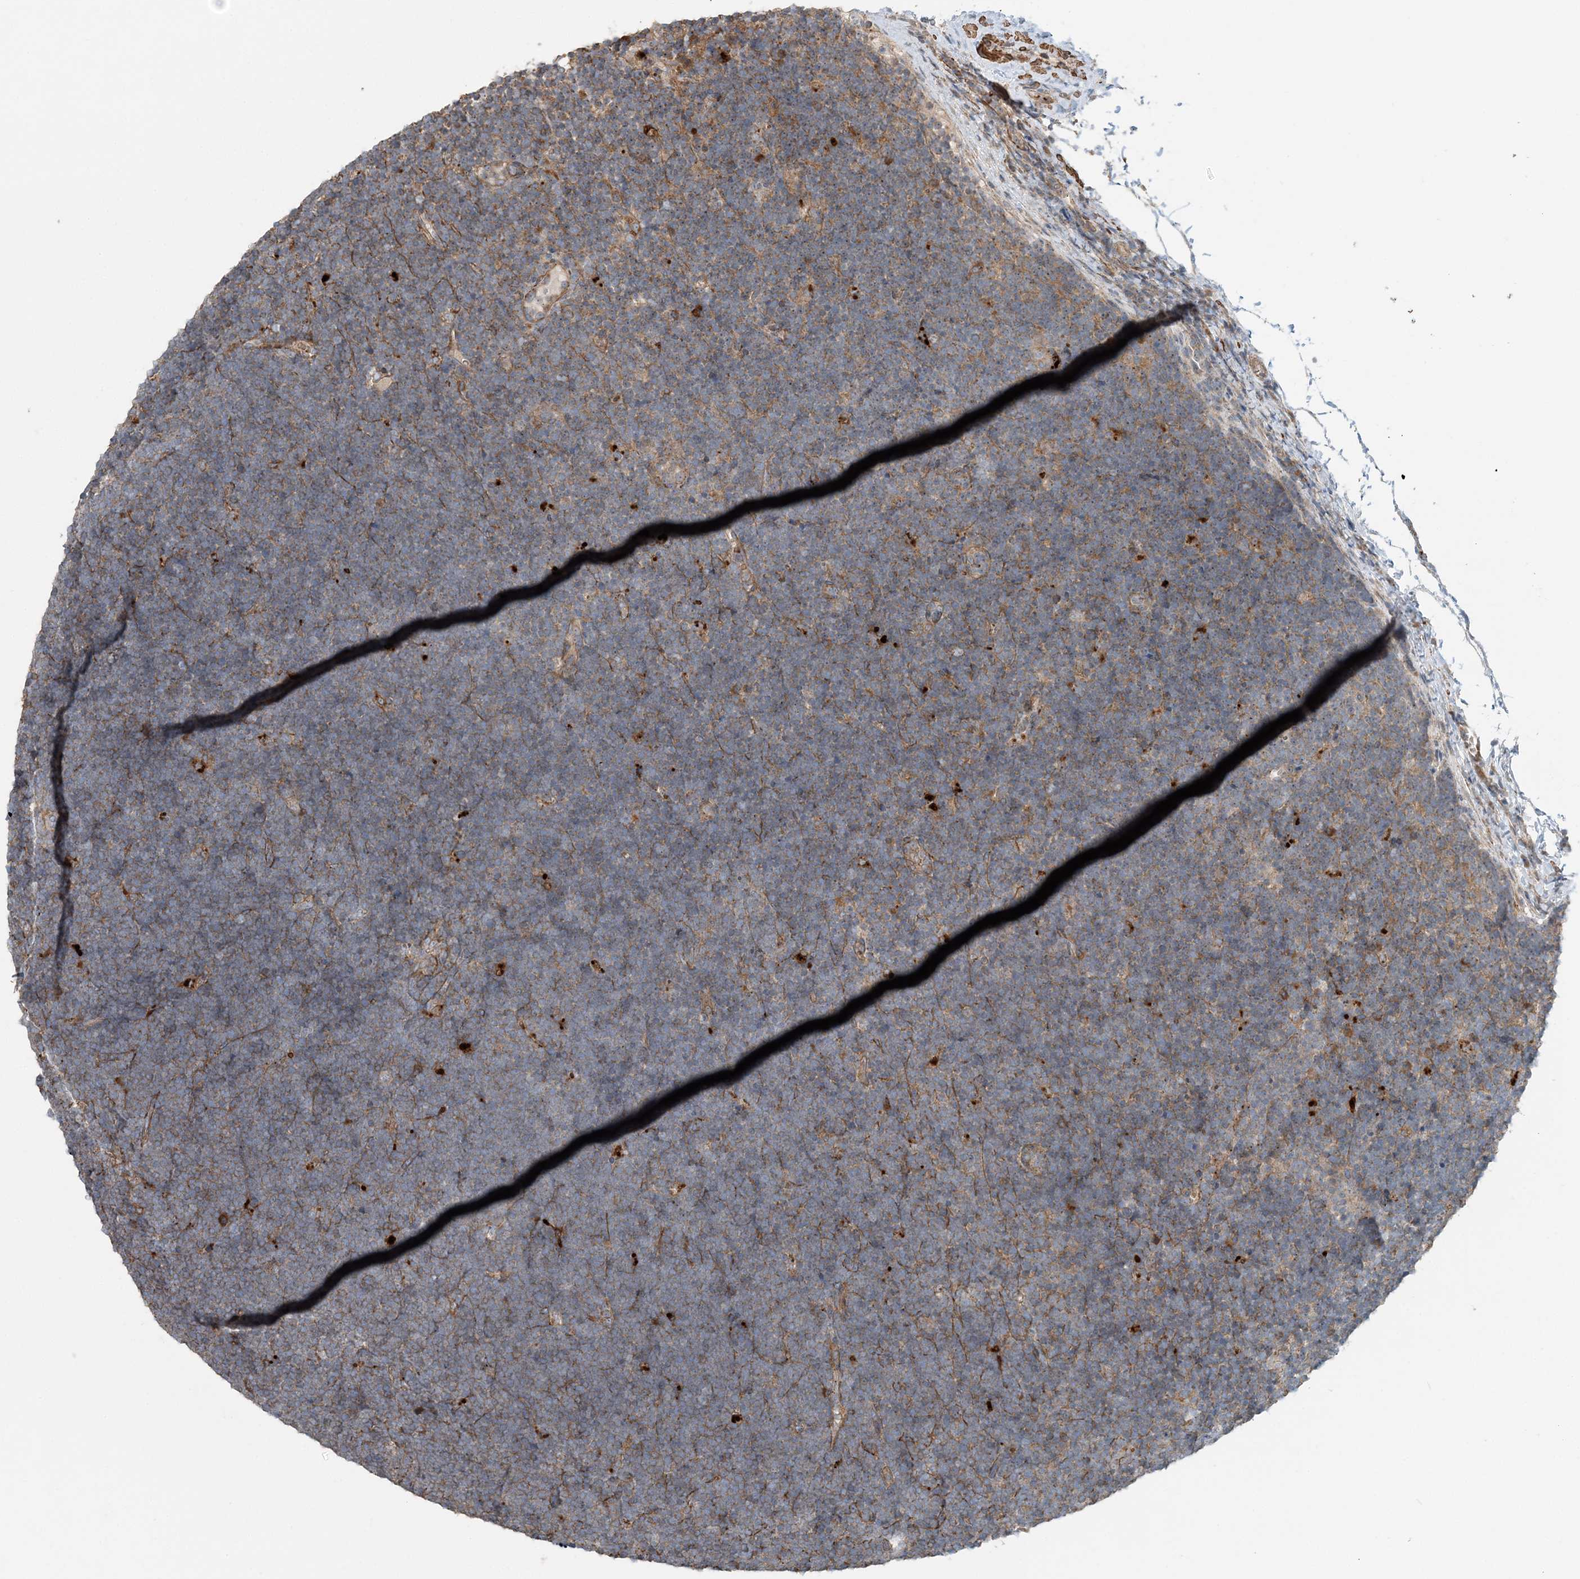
{"staining": {"intensity": "weak", "quantity": "<25%", "location": "cytoplasmic/membranous,nuclear"}, "tissue": "lymphoma", "cell_type": "Tumor cells", "image_type": "cancer", "snomed": [{"axis": "morphology", "description": "Malignant lymphoma, non-Hodgkin's type, High grade"}, {"axis": "topography", "description": "Lymph node"}], "caption": "A photomicrograph of lymphoma stained for a protein displays no brown staining in tumor cells.", "gene": "TTI1", "patient": {"sex": "male", "age": 13}}